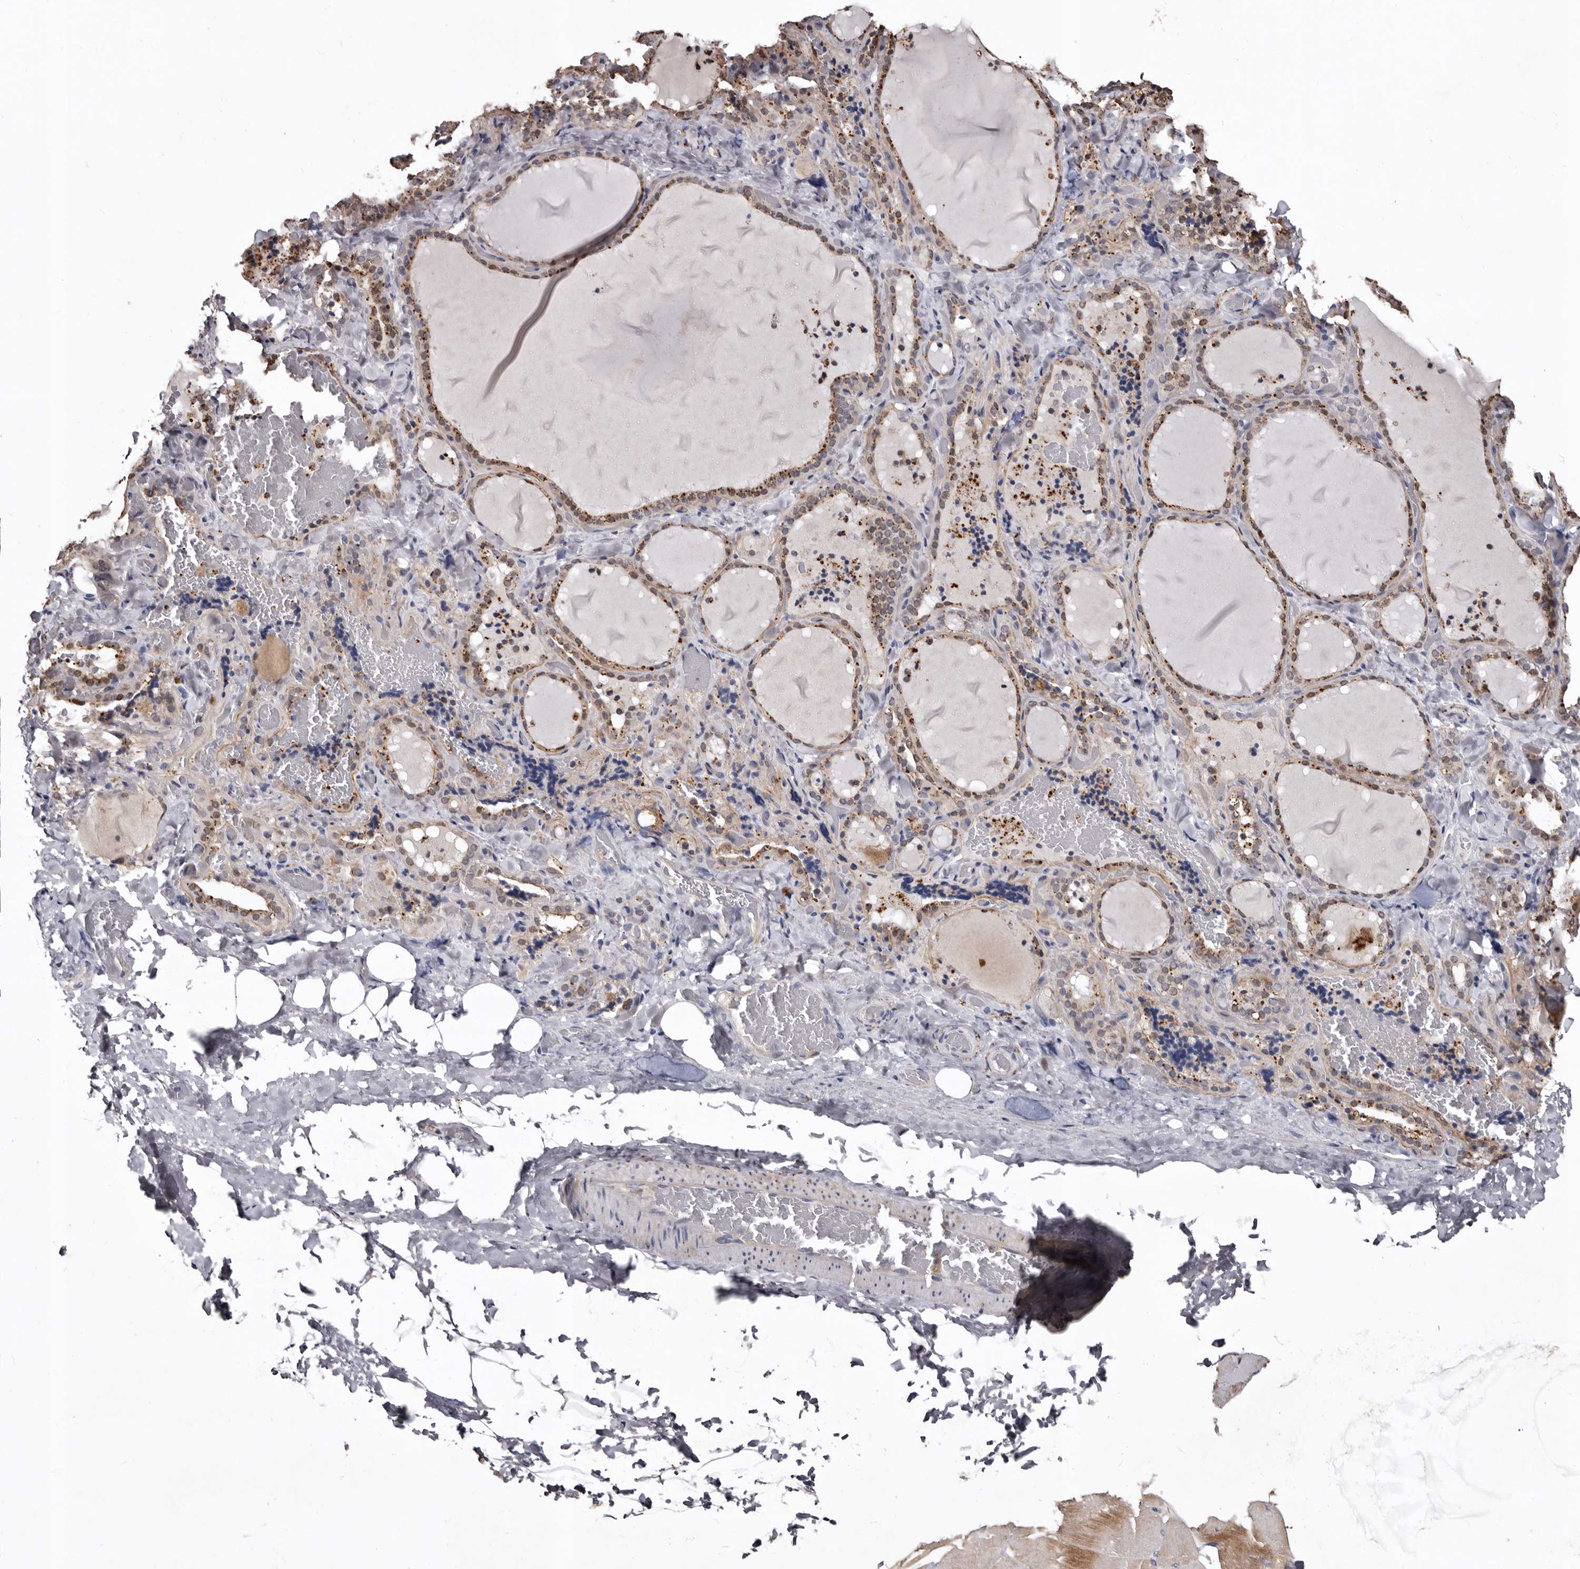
{"staining": {"intensity": "moderate", "quantity": ">75%", "location": "cytoplasmic/membranous"}, "tissue": "thyroid gland", "cell_type": "Glandular cells", "image_type": "normal", "snomed": [{"axis": "morphology", "description": "Normal tissue, NOS"}, {"axis": "topography", "description": "Thyroid gland"}], "caption": "IHC photomicrograph of unremarkable thyroid gland stained for a protein (brown), which demonstrates medium levels of moderate cytoplasmic/membranous expression in about >75% of glandular cells.", "gene": "SLC10A4", "patient": {"sex": "female", "age": 22}}